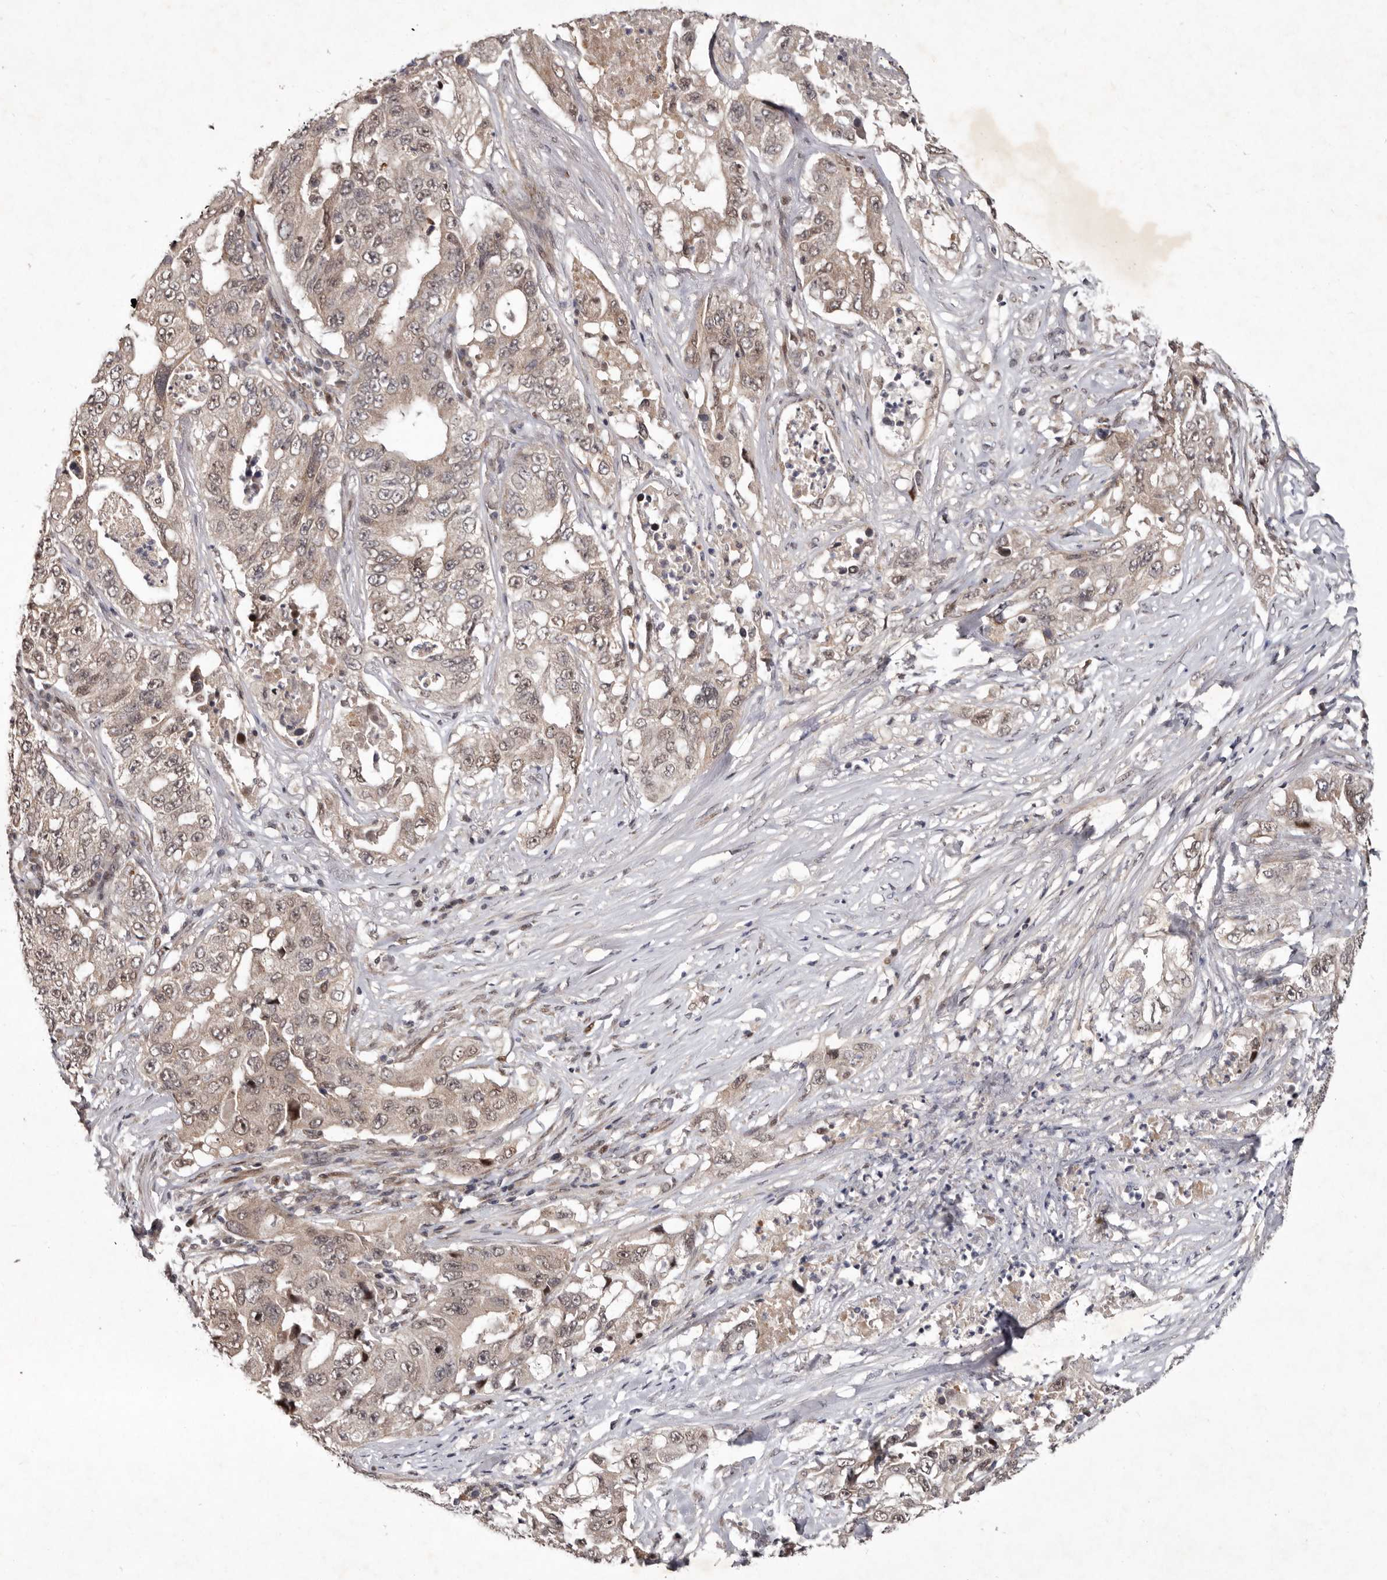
{"staining": {"intensity": "weak", "quantity": "25%-75%", "location": "cytoplasmic/membranous,nuclear"}, "tissue": "lung cancer", "cell_type": "Tumor cells", "image_type": "cancer", "snomed": [{"axis": "morphology", "description": "Adenocarcinoma, NOS"}, {"axis": "topography", "description": "Lung"}], "caption": "This is an image of IHC staining of adenocarcinoma (lung), which shows weak positivity in the cytoplasmic/membranous and nuclear of tumor cells.", "gene": "ABL1", "patient": {"sex": "female", "age": 51}}